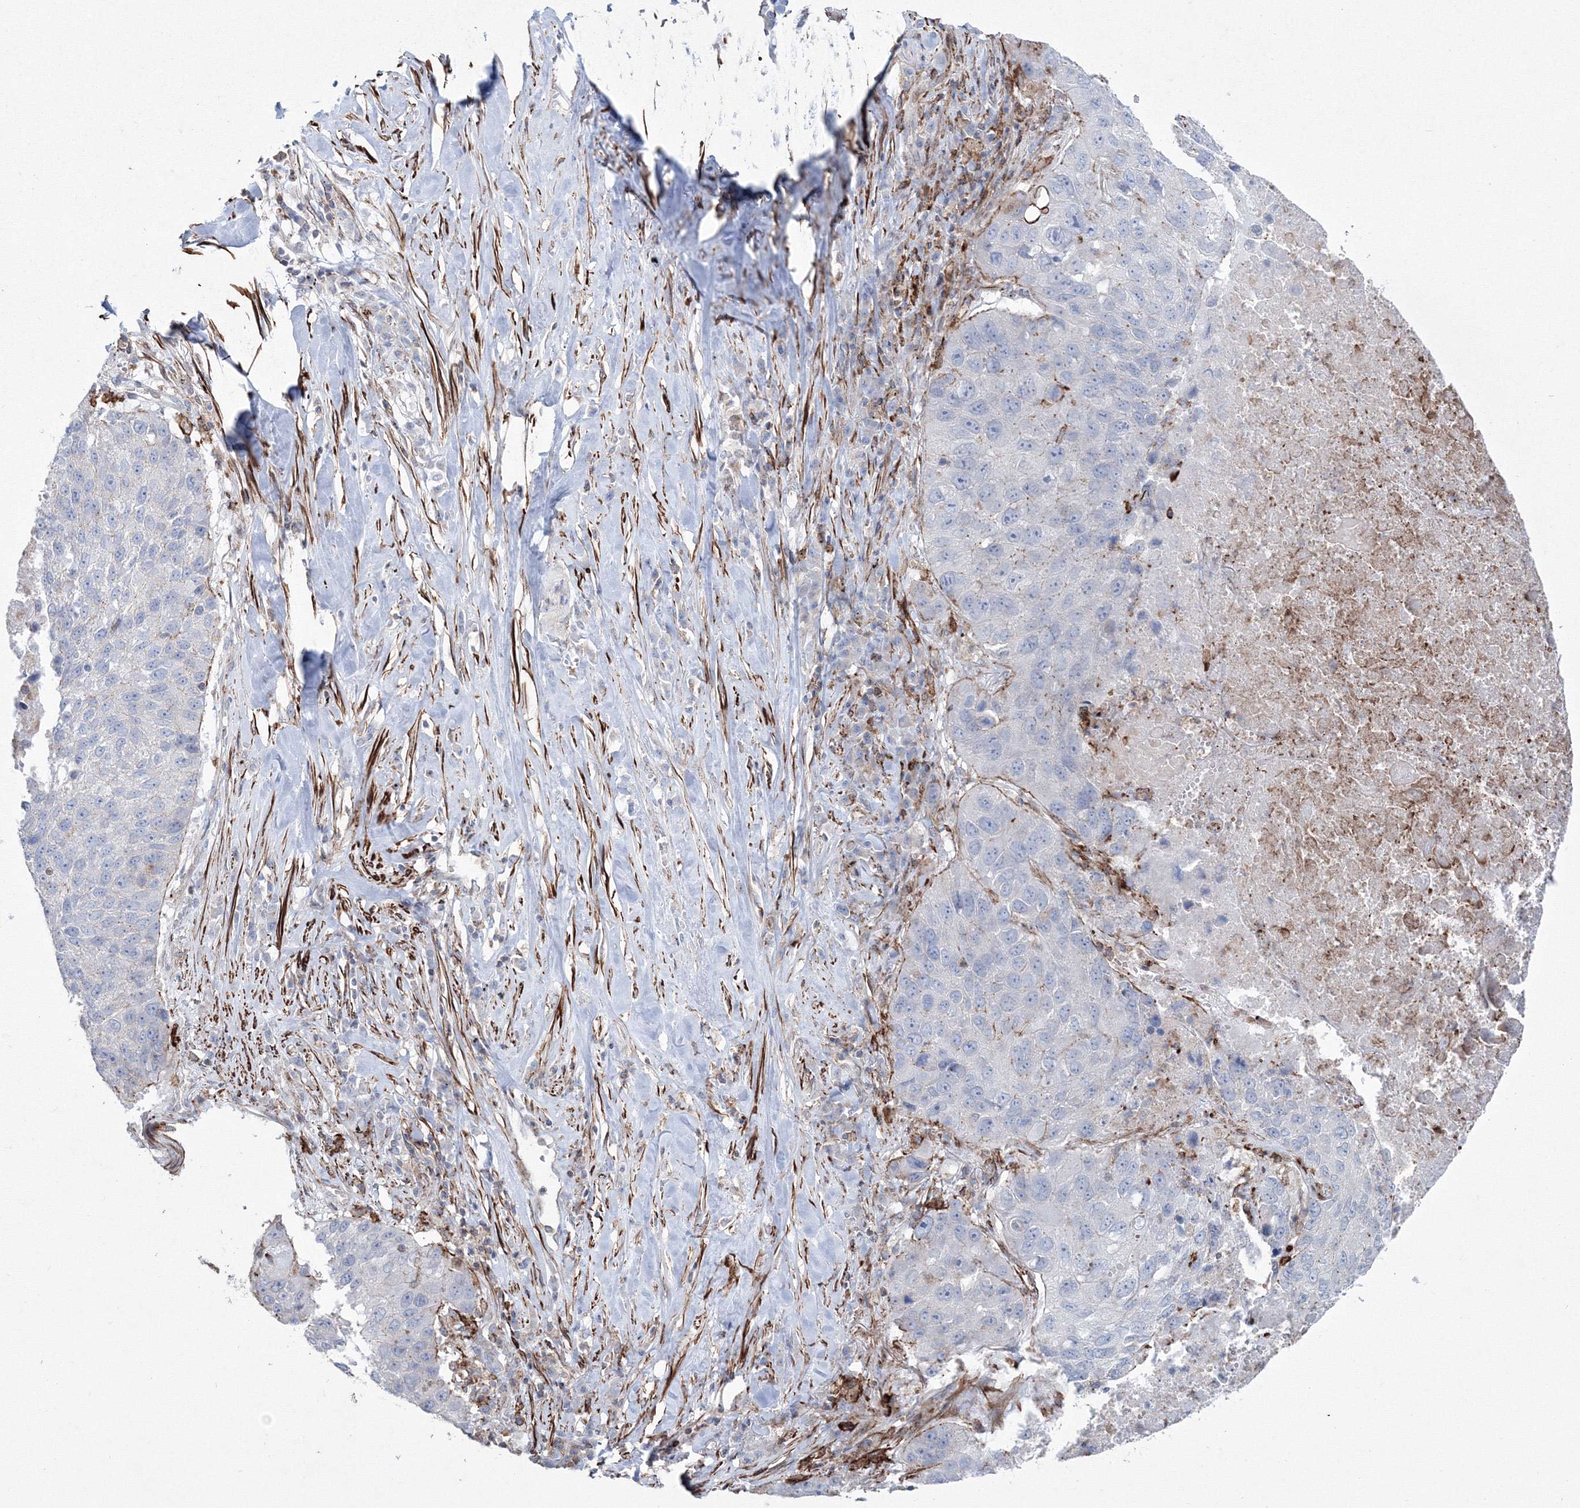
{"staining": {"intensity": "moderate", "quantity": "<25%", "location": "cytoplasmic/membranous"}, "tissue": "lung cancer", "cell_type": "Tumor cells", "image_type": "cancer", "snomed": [{"axis": "morphology", "description": "Squamous cell carcinoma, NOS"}, {"axis": "topography", "description": "Lung"}], "caption": "IHC (DAB) staining of human lung cancer exhibits moderate cytoplasmic/membranous protein expression in approximately <25% of tumor cells.", "gene": "GPR82", "patient": {"sex": "male", "age": 61}}